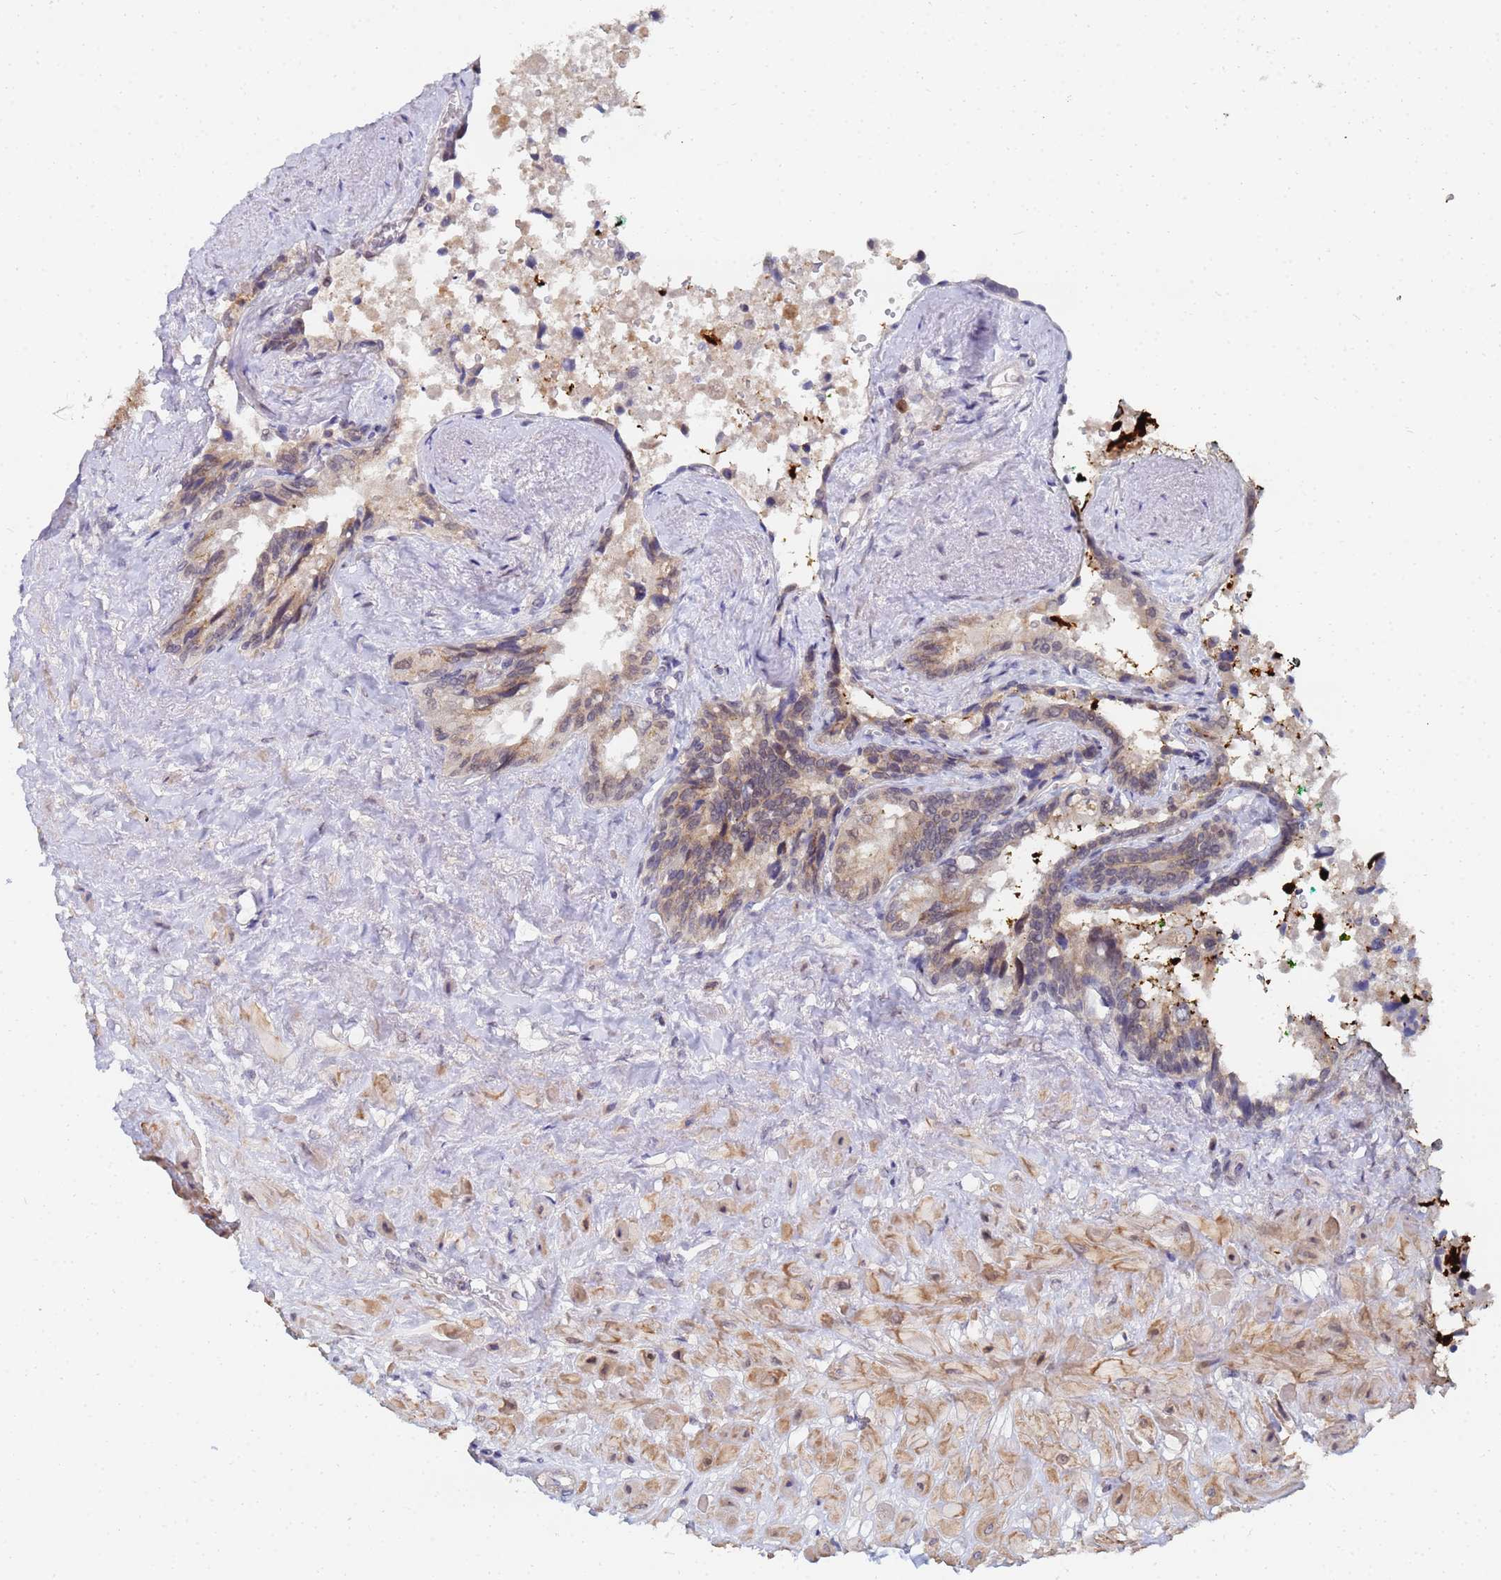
{"staining": {"intensity": "moderate", "quantity": ">75%", "location": "cytoplasmic/membranous,nuclear"}, "tissue": "seminal vesicle", "cell_type": "Glandular cells", "image_type": "normal", "snomed": [{"axis": "morphology", "description": "Normal tissue, NOS"}, {"axis": "topography", "description": "Seminal veicle"}, {"axis": "topography", "description": "Peripheral nerve tissue"}], "caption": "Human seminal vesicle stained with a brown dye displays moderate cytoplasmic/membranous,nuclear positive positivity in about >75% of glandular cells.", "gene": "MTCL1", "patient": {"sex": "male", "age": 60}}